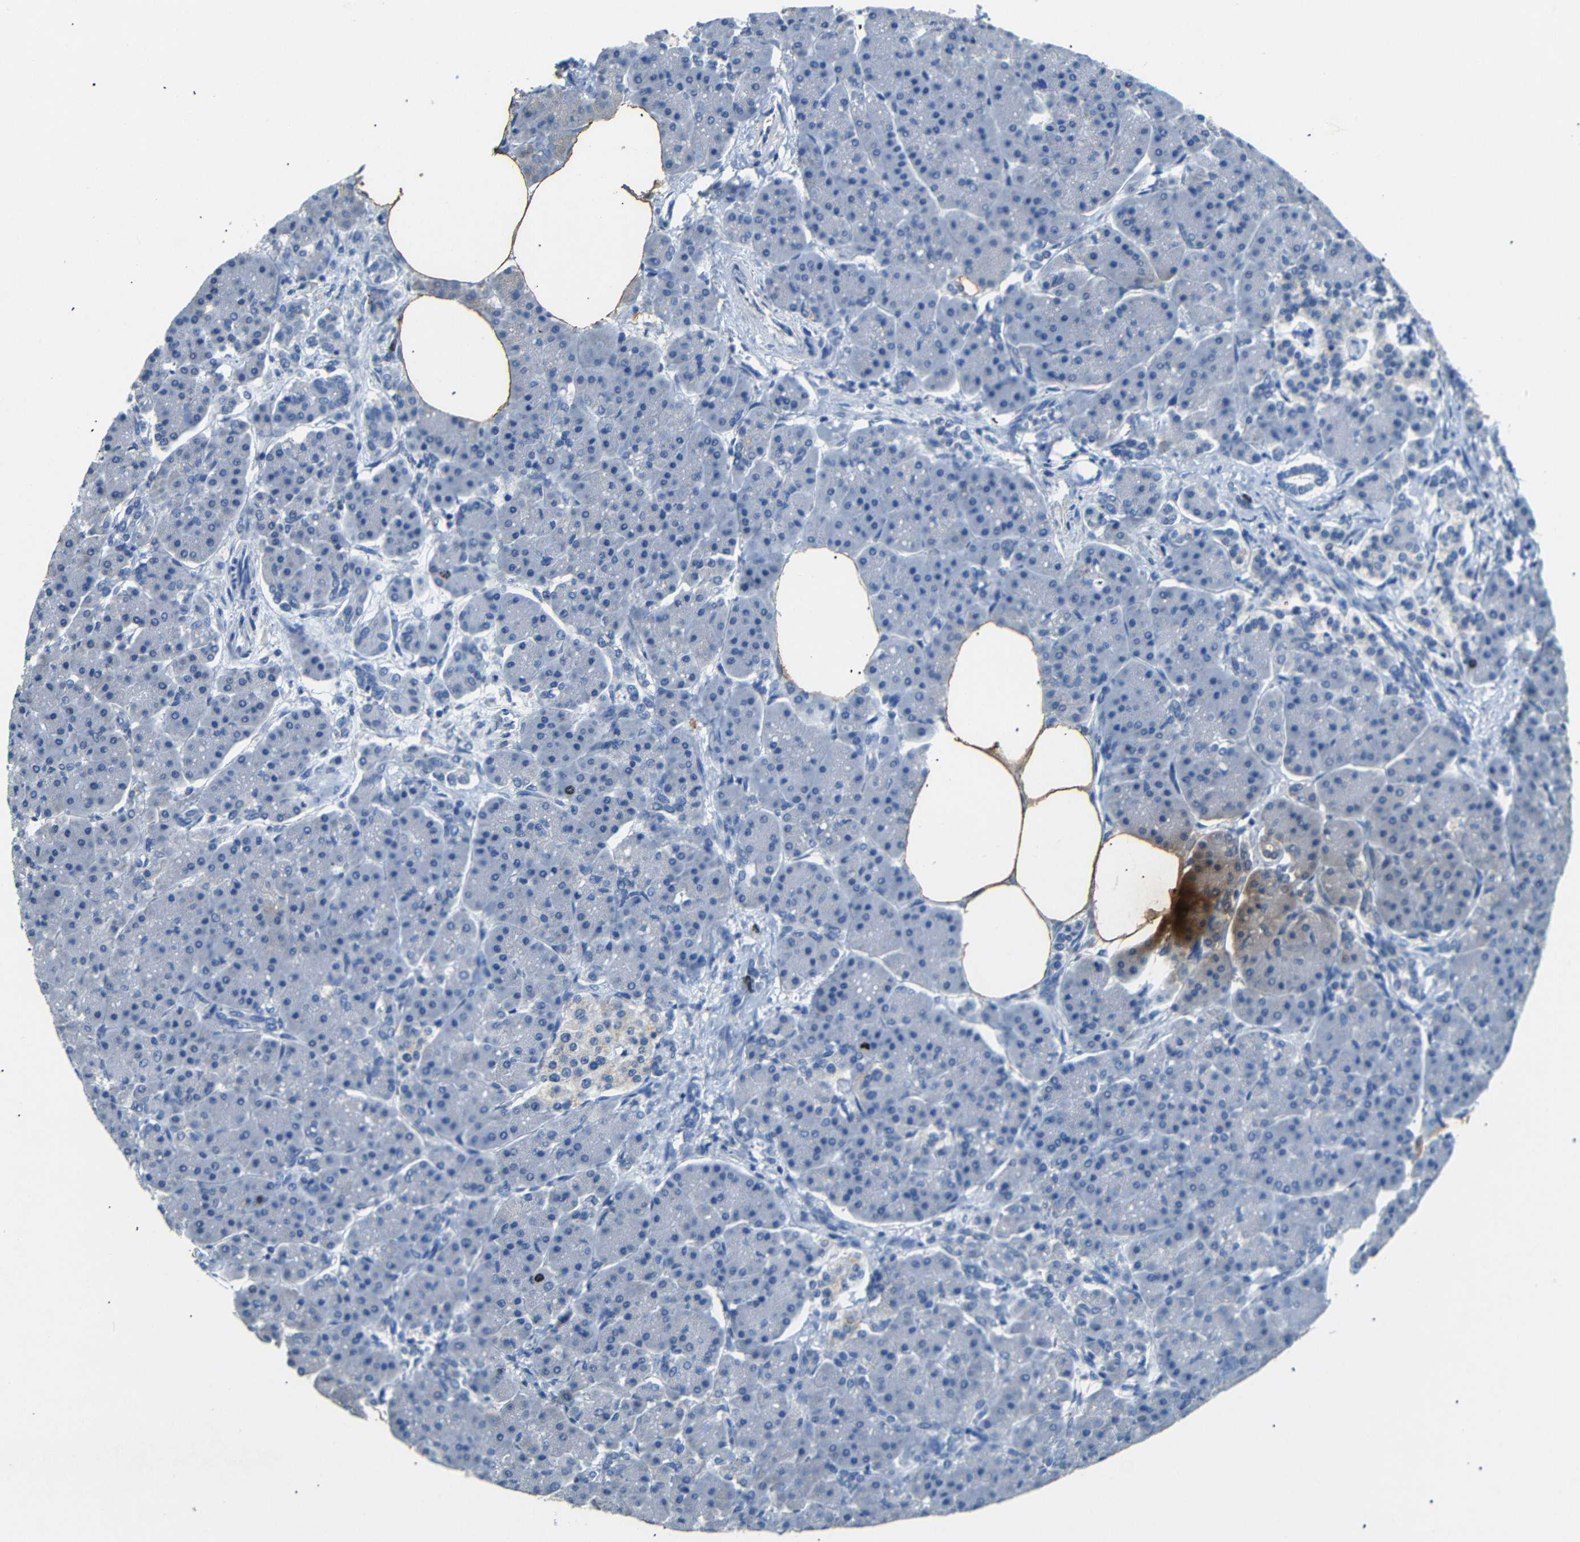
{"staining": {"intensity": "negative", "quantity": "none", "location": "none"}, "tissue": "pancreas", "cell_type": "Exocrine glandular cells", "image_type": "normal", "snomed": [{"axis": "morphology", "description": "Normal tissue, NOS"}, {"axis": "topography", "description": "Pancreas"}], "caption": "The image shows no significant positivity in exocrine glandular cells of pancreas. (Brightfield microscopy of DAB immunohistochemistry at high magnification).", "gene": "INCENP", "patient": {"sex": "female", "age": 70}}